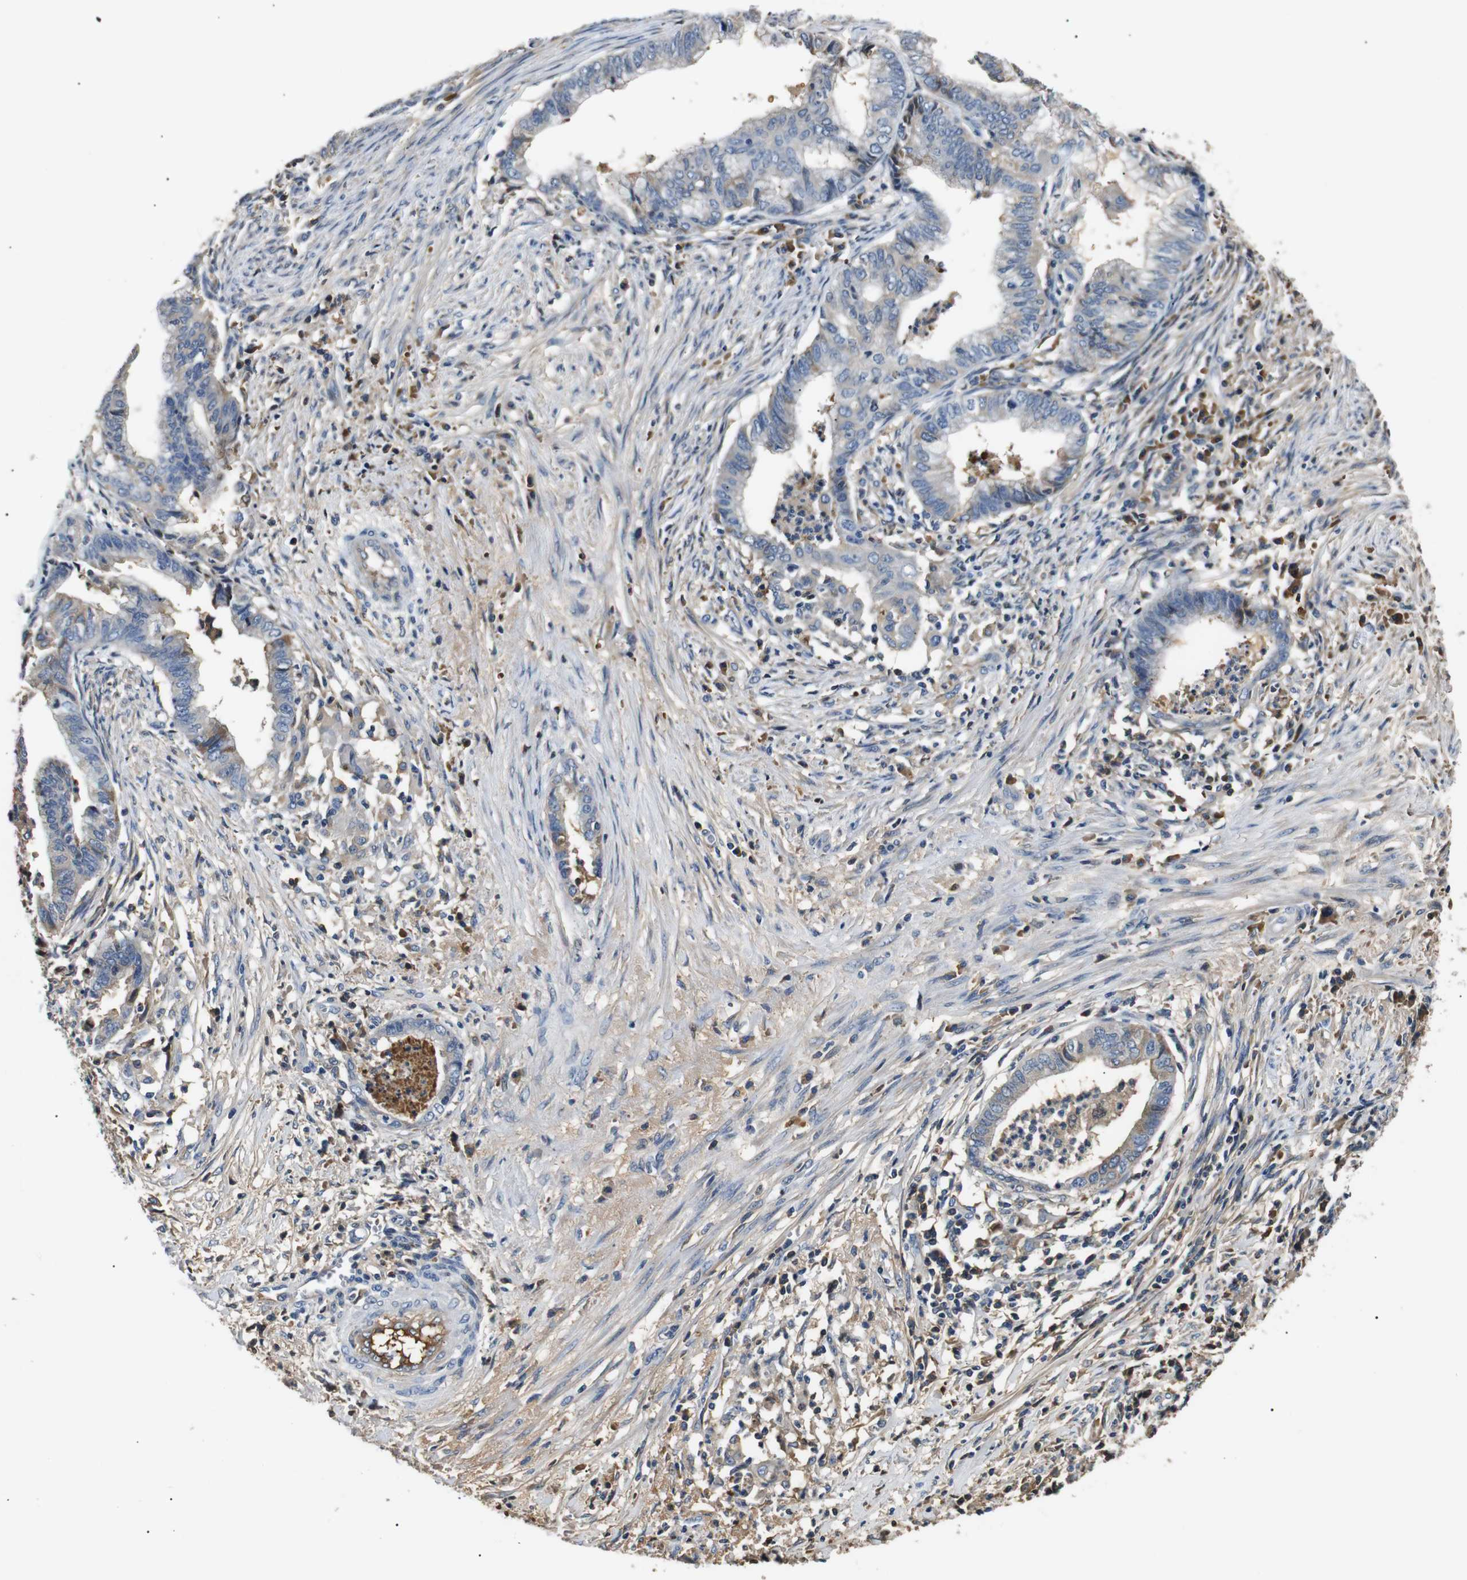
{"staining": {"intensity": "moderate", "quantity": "<25%", "location": "cytoplasmic/membranous"}, "tissue": "endometrial cancer", "cell_type": "Tumor cells", "image_type": "cancer", "snomed": [{"axis": "morphology", "description": "Necrosis, NOS"}, {"axis": "morphology", "description": "Adenocarcinoma, NOS"}, {"axis": "topography", "description": "Endometrium"}], "caption": "Endometrial cancer (adenocarcinoma) was stained to show a protein in brown. There is low levels of moderate cytoplasmic/membranous expression in about <25% of tumor cells.", "gene": "LHCGR", "patient": {"sex": "female", "age": 79}}